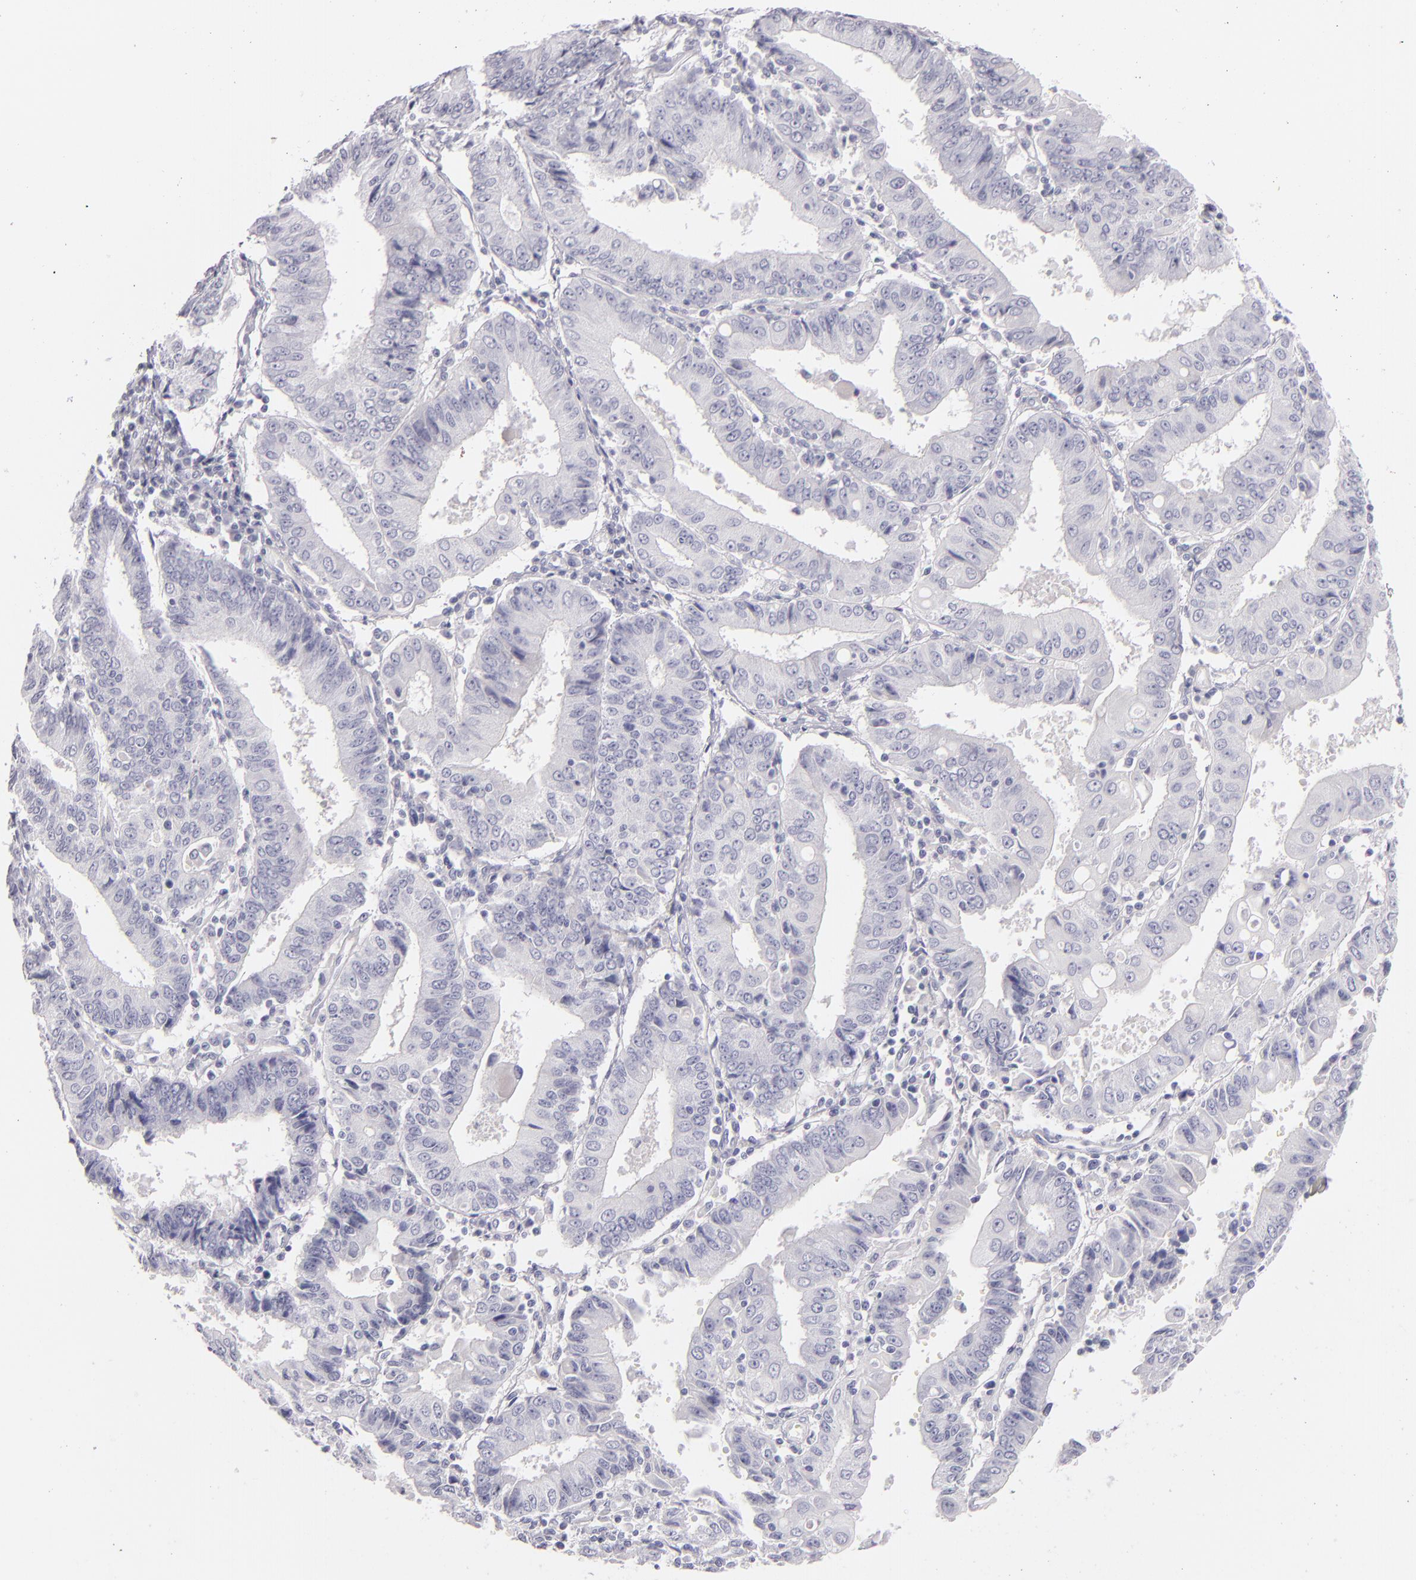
{"staining": {"intensity": "negative", "quantity": "none", "location": "none"}, "tissue": "endometrial cancer", "cell_type": "Tumor cells", "image_type": "cancer", "snomed": [{"axis": "morphology", "description": "Adenocarcinoma, NOS"}, {"axis": "topography", "description": "Endometrium"}], "caption": "The IHC image has no significant staining in tumor cells of endometrial cancer tissue.", "gene": "FABP1", "patient": {"sex": "female", "age": 75}}